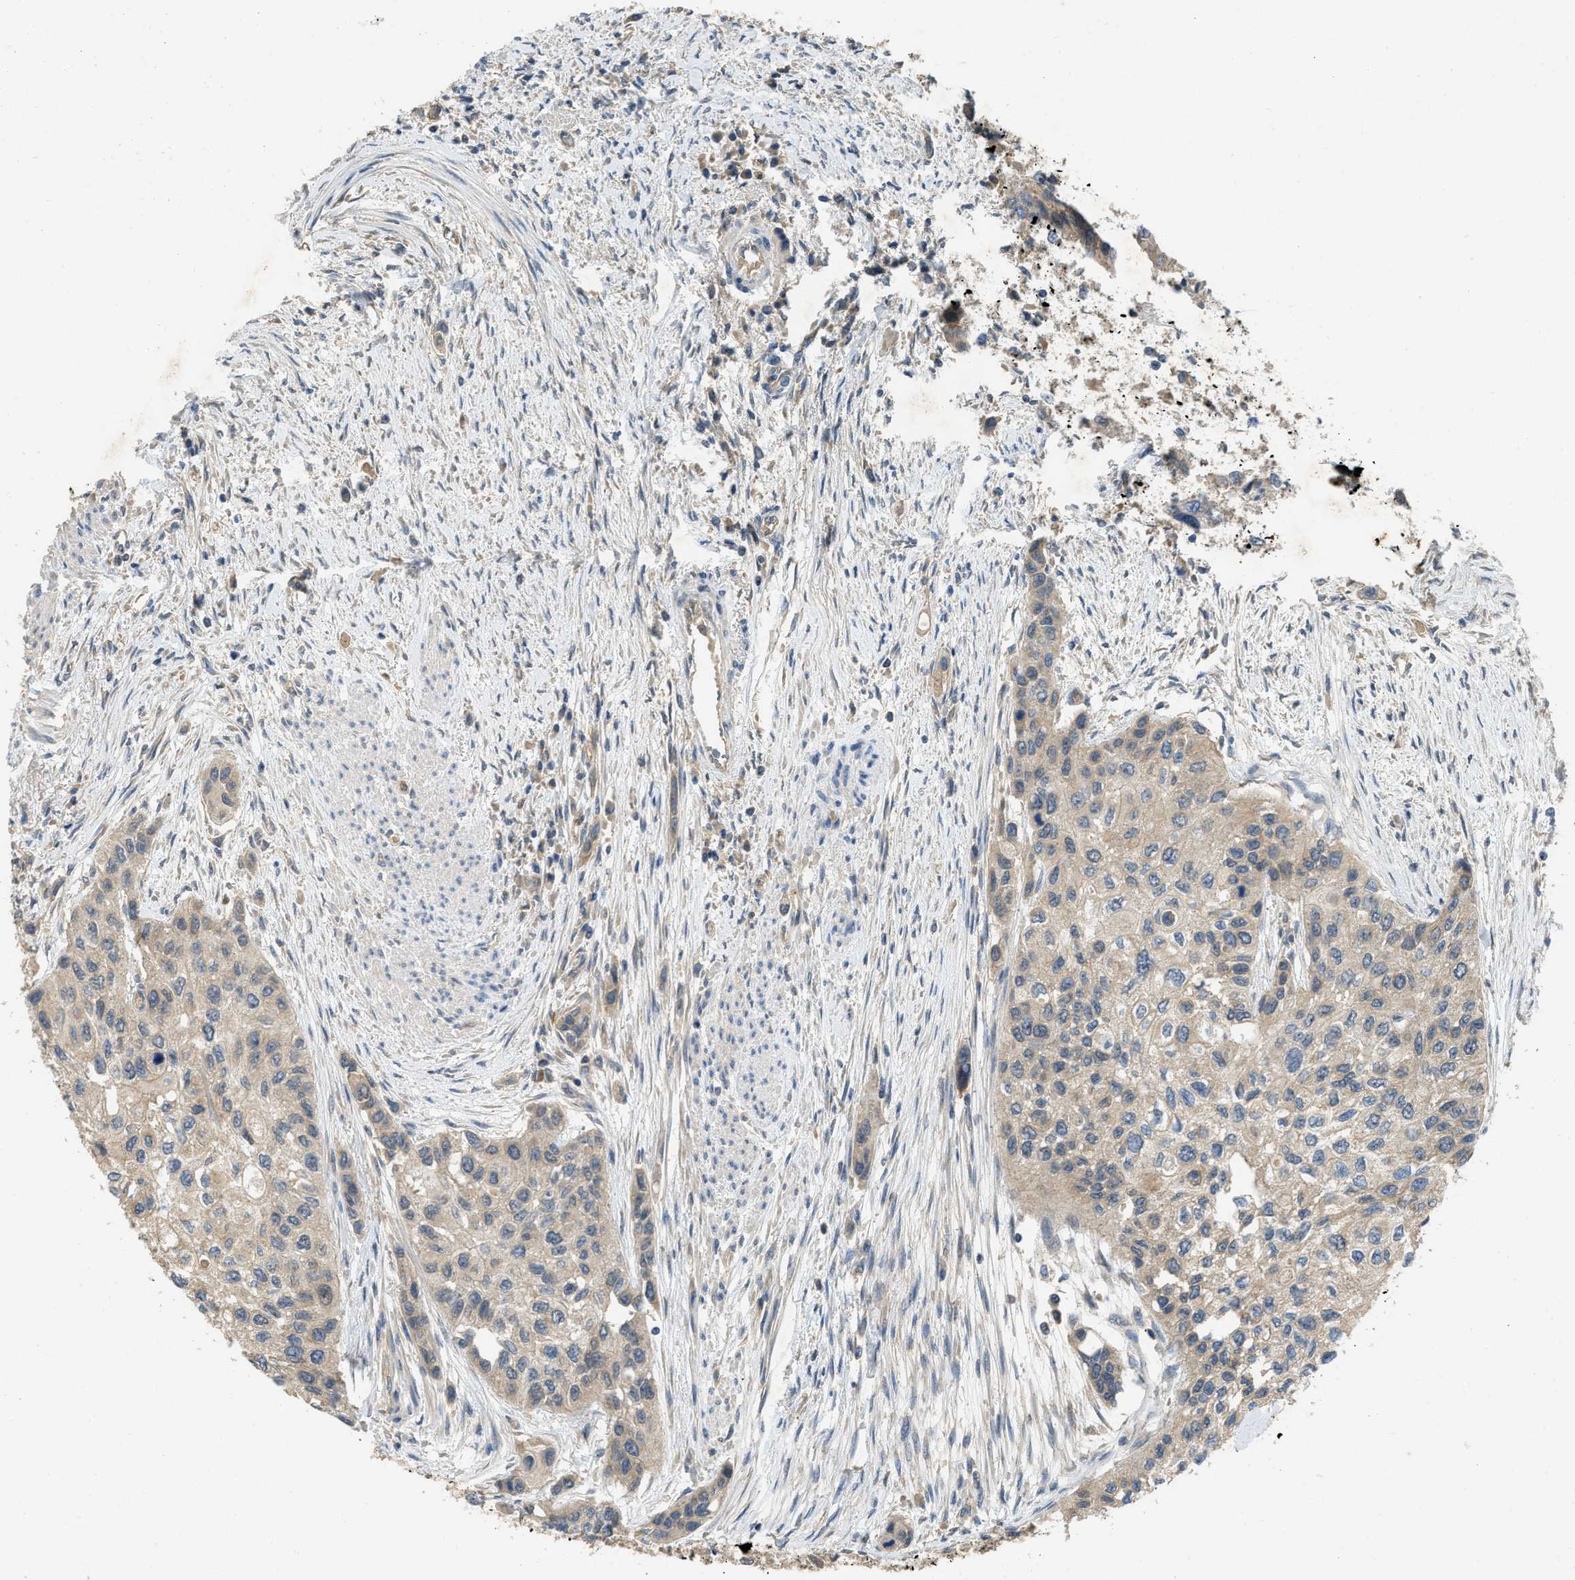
{"staining": {"intensity": "weak", "quantity": "25%-75%", "location": "cytoplasmic/membranous"}, "tissue": "urothelial cancer", "cell_type": "Tumor cells", "image_type": "cancer", "snomed": [{"axis": "morphology", "description": "Urothelial carcinoma, High grade"}, {"axis": "topography", "description": "Urinary bladder"}], "caption": "Tumor cells exhibit weak cytoplasmic/membranous expression in about 25%-75% of cells in urothelial cancer.", "gene": "PPP3CA", "patient": {"sex": "female", "age": 56}}